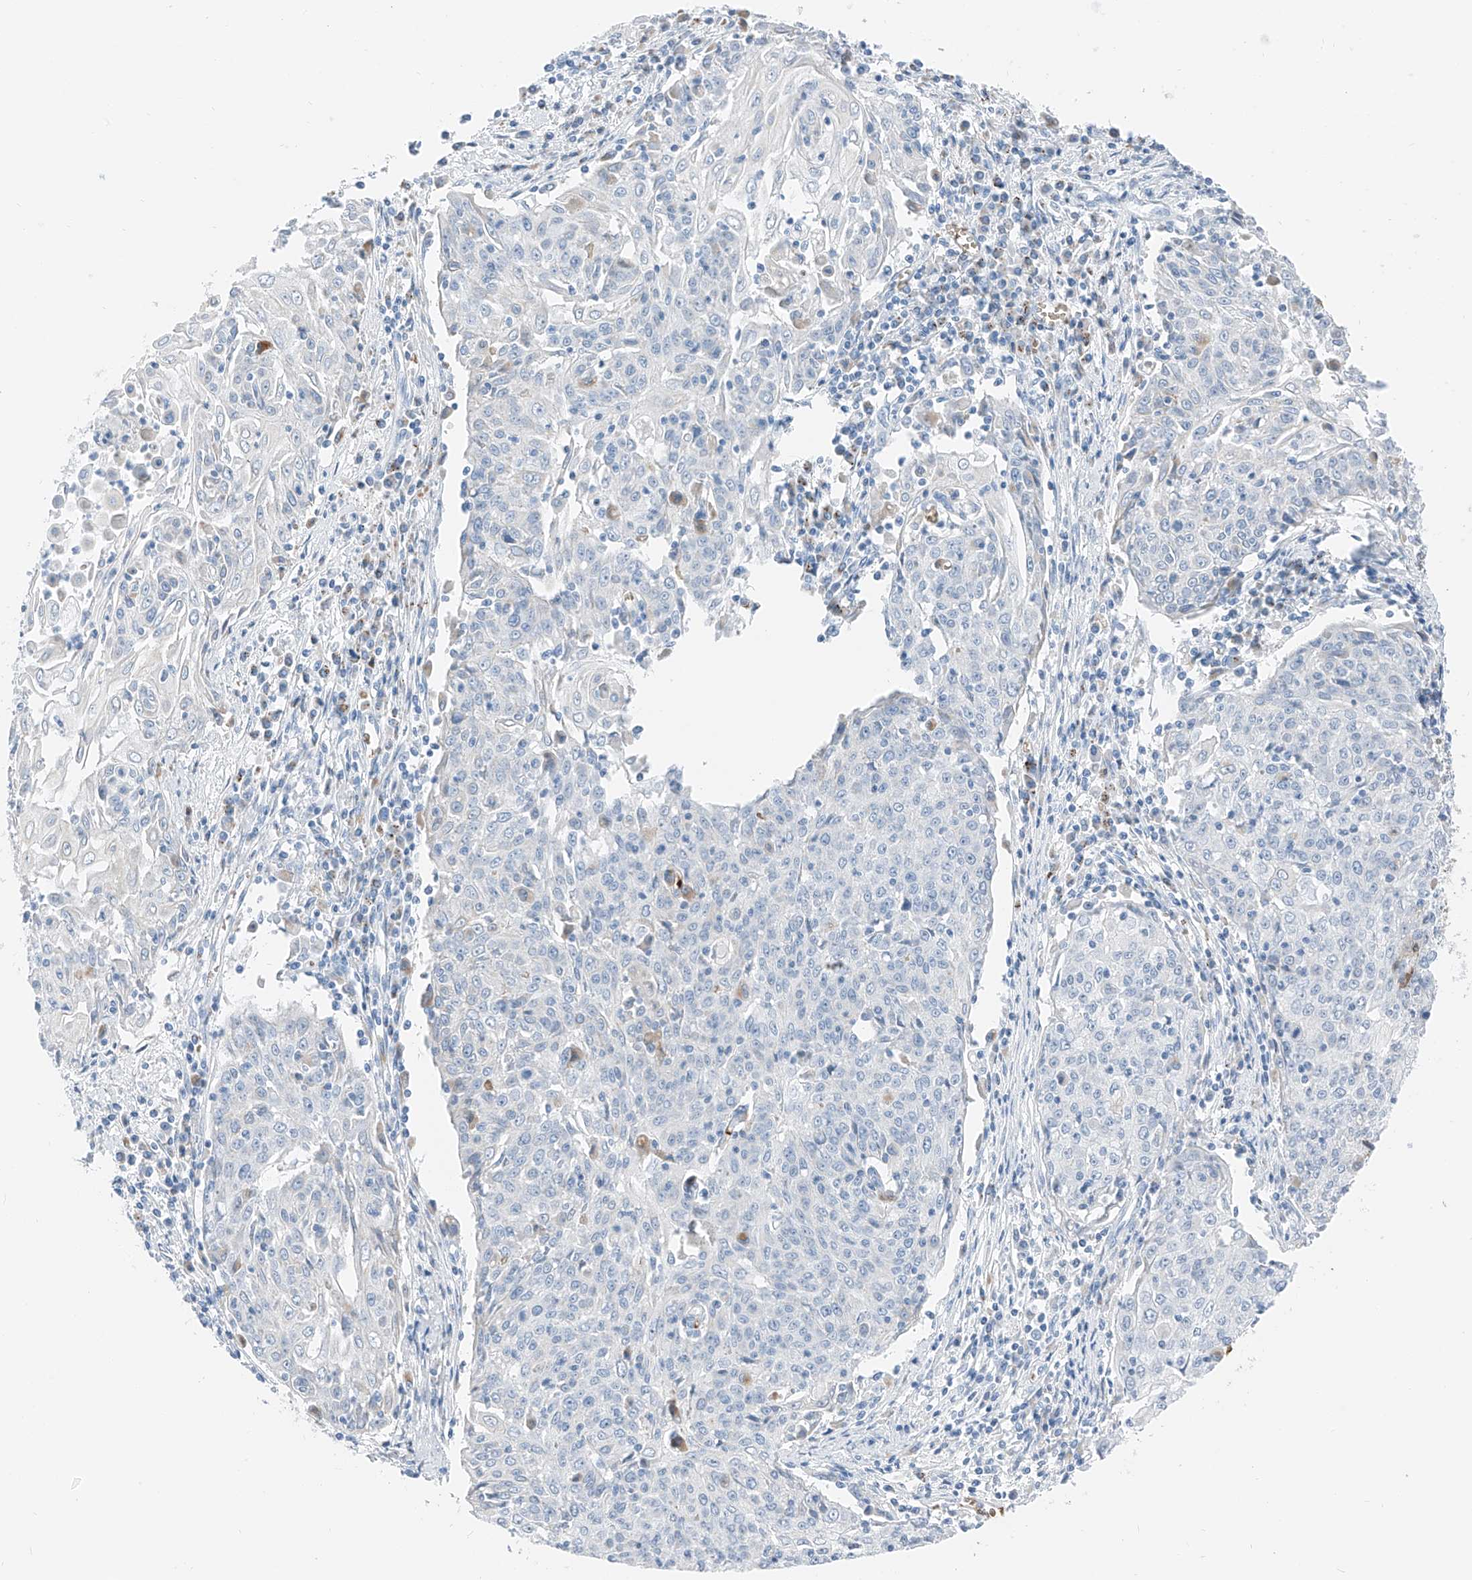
{"staining": {"intensity": "negative", "quantity": "none", "location": "none"}, "tissue": "cervical cancer", "cell_type": "Tumor cells", "image_type": "cancer", "snomed": [{"axis": "morphology", "description": "Squamous cell carcinoma, NOS"}, {"axis": "topography", "description": "Cervix"}], "caption": "Cervical cancer was stained to show a protein in brown. There is no significant positivity in tumor cells. (IHC, brightfield microscopy, high magnification).", "gene": "PRSS23", "patient": {"sex": "female", "age": 48}}